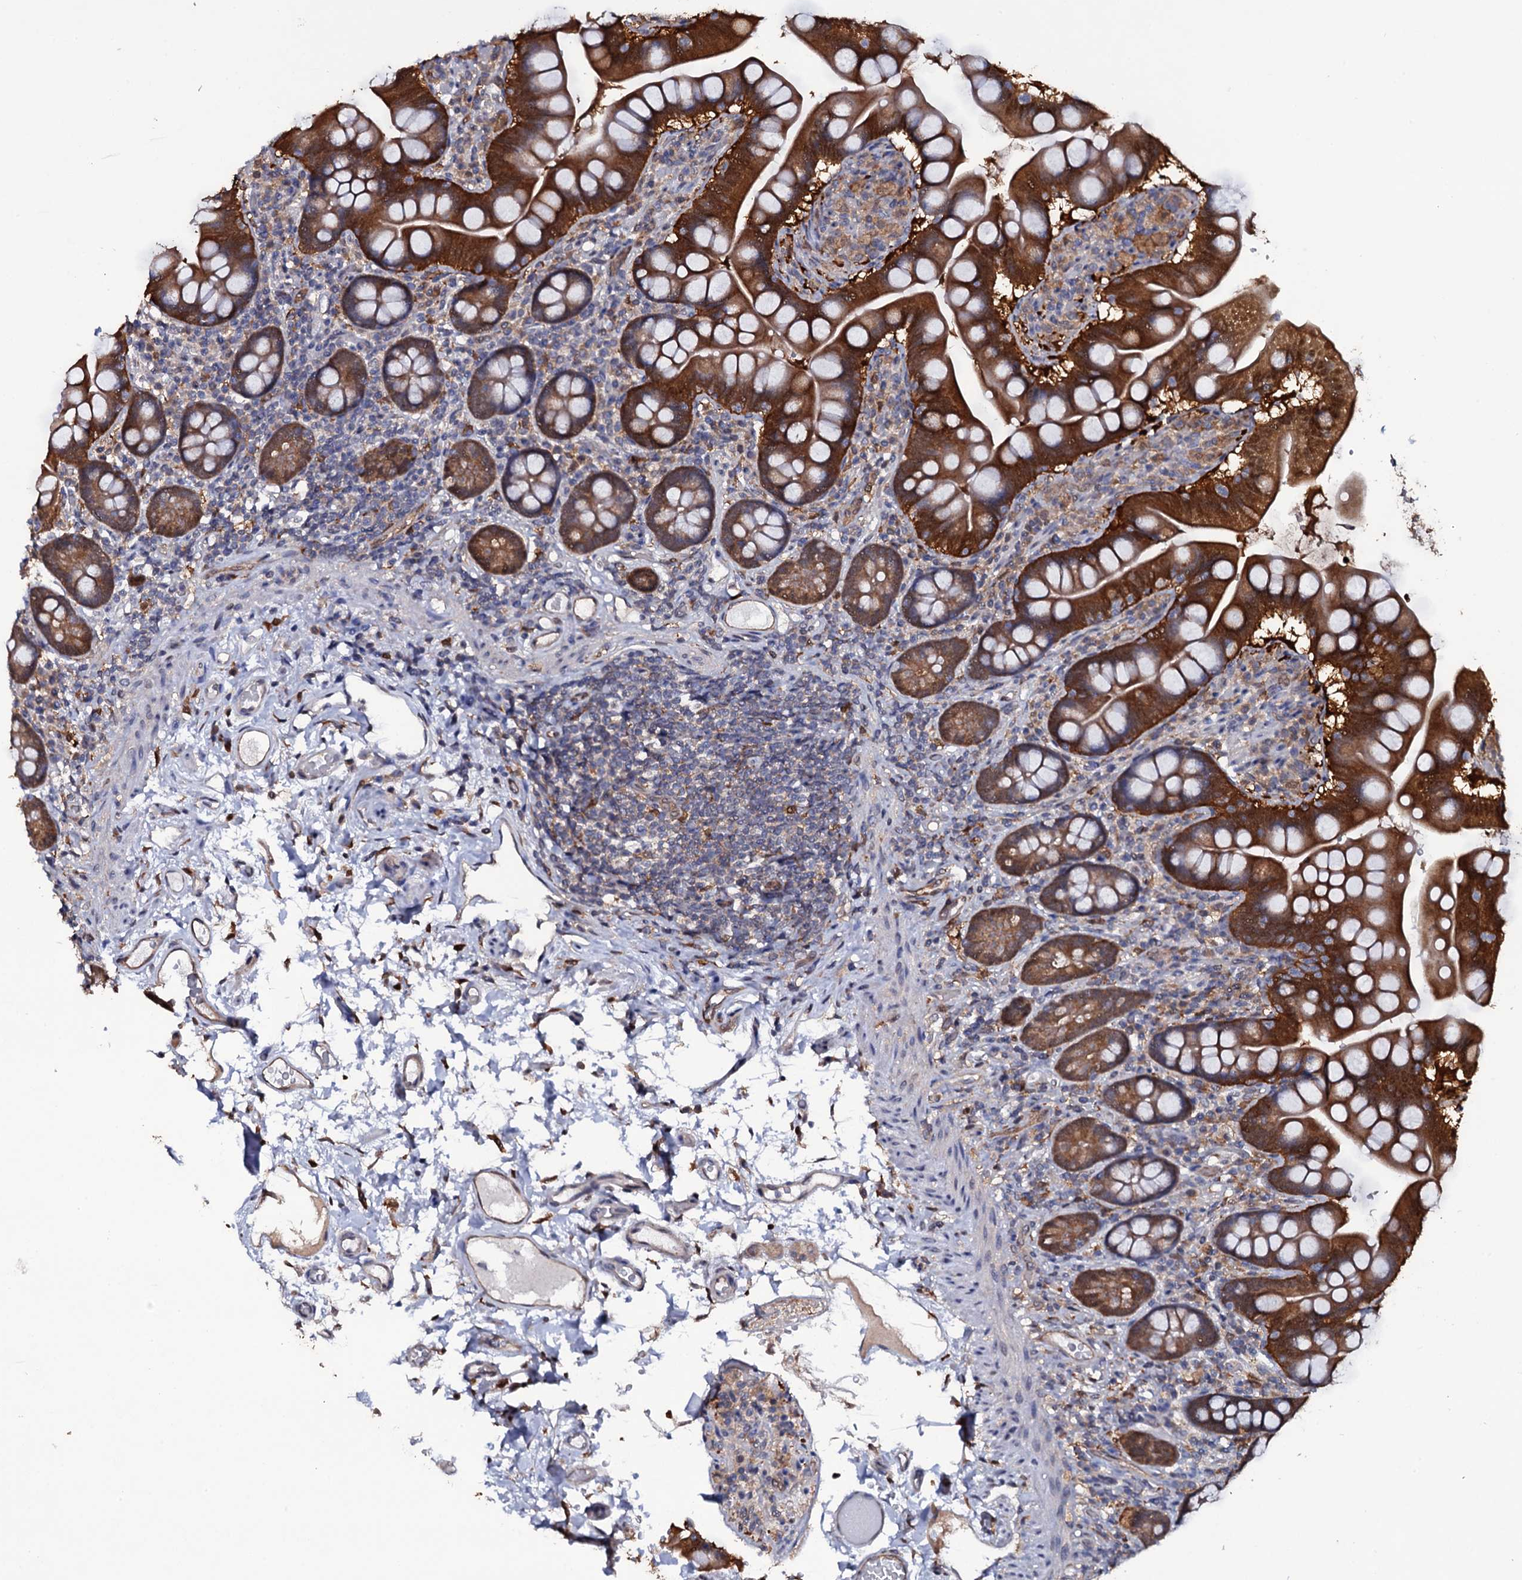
{"staining": {"intensity": "strong", "quantity": ">75%", "location": "cytoplasmic/membranous"}, "tissue": "small intestine", "cell_type": "Glandular cells", "image_type": "normal", "snomed": [{"axis": "morphology", "description": "Normal tissue, NOS"}, {"axis": "topography", "description": "Small intestine"}], "caption": "High-power microscopy captured an immunohistochemistry image of normal small intestine, revealing strong cytoplasmic/membranous expression in approximately >75% of glandular cells.", "gene": "CRYL1", "patient": {"sex": "female", "age": 64}}